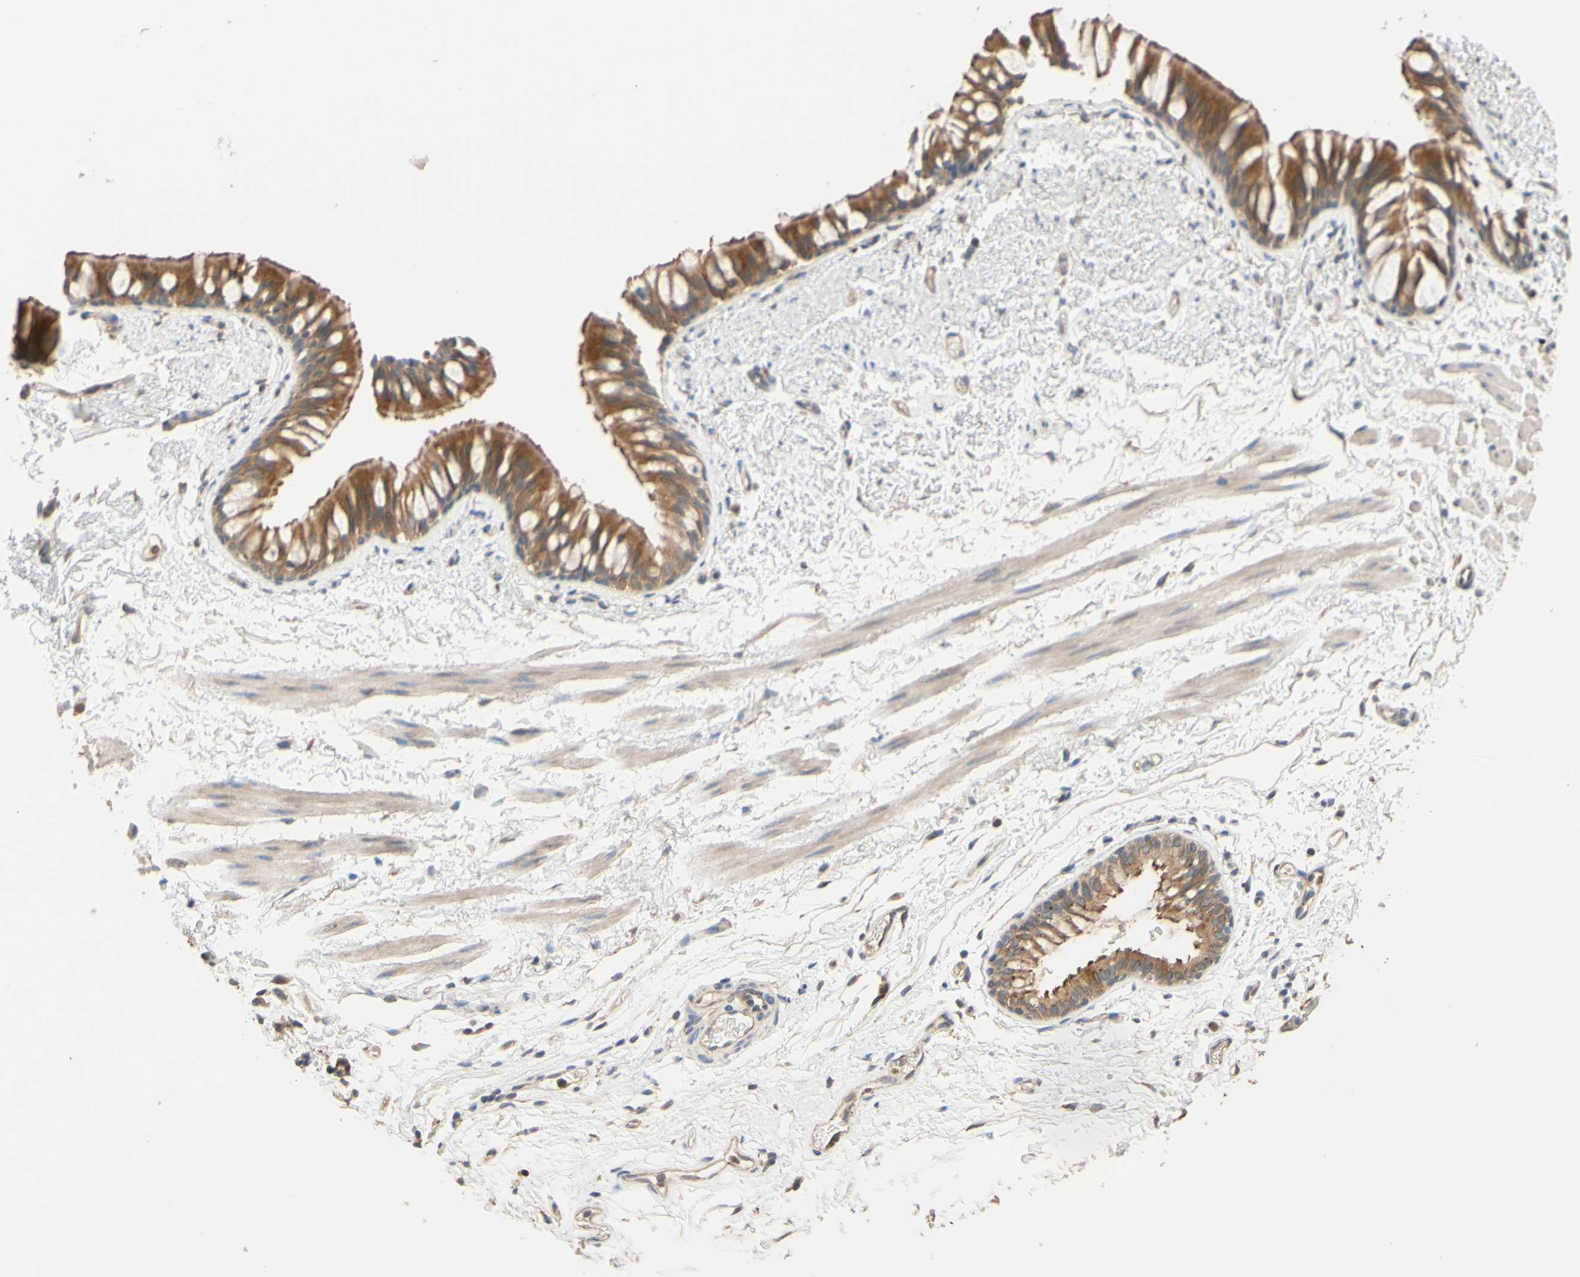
{"staining": {"intensity": "negative", "quantity": "none", "location": "none"}, "tissue": "adipose tissue", "cell_type": "Adipocytes", "image_type": "normal", "snomed": [{"axis": "morphology", "description": "Normal tissue, NOS"}, {"axis": "topography", "description": "Bronchus"}], "caption": "Immunohistochemistry (IHC) of benign human adipose tissue displays no positivity in adipocytes. (DAB (3,3'-diaminobenzidine) immunohistochemistry (IHC) with hematoxylin counter stain).", "gene": "SMIM19", "patient": {"sex": "female", "age": 73}}